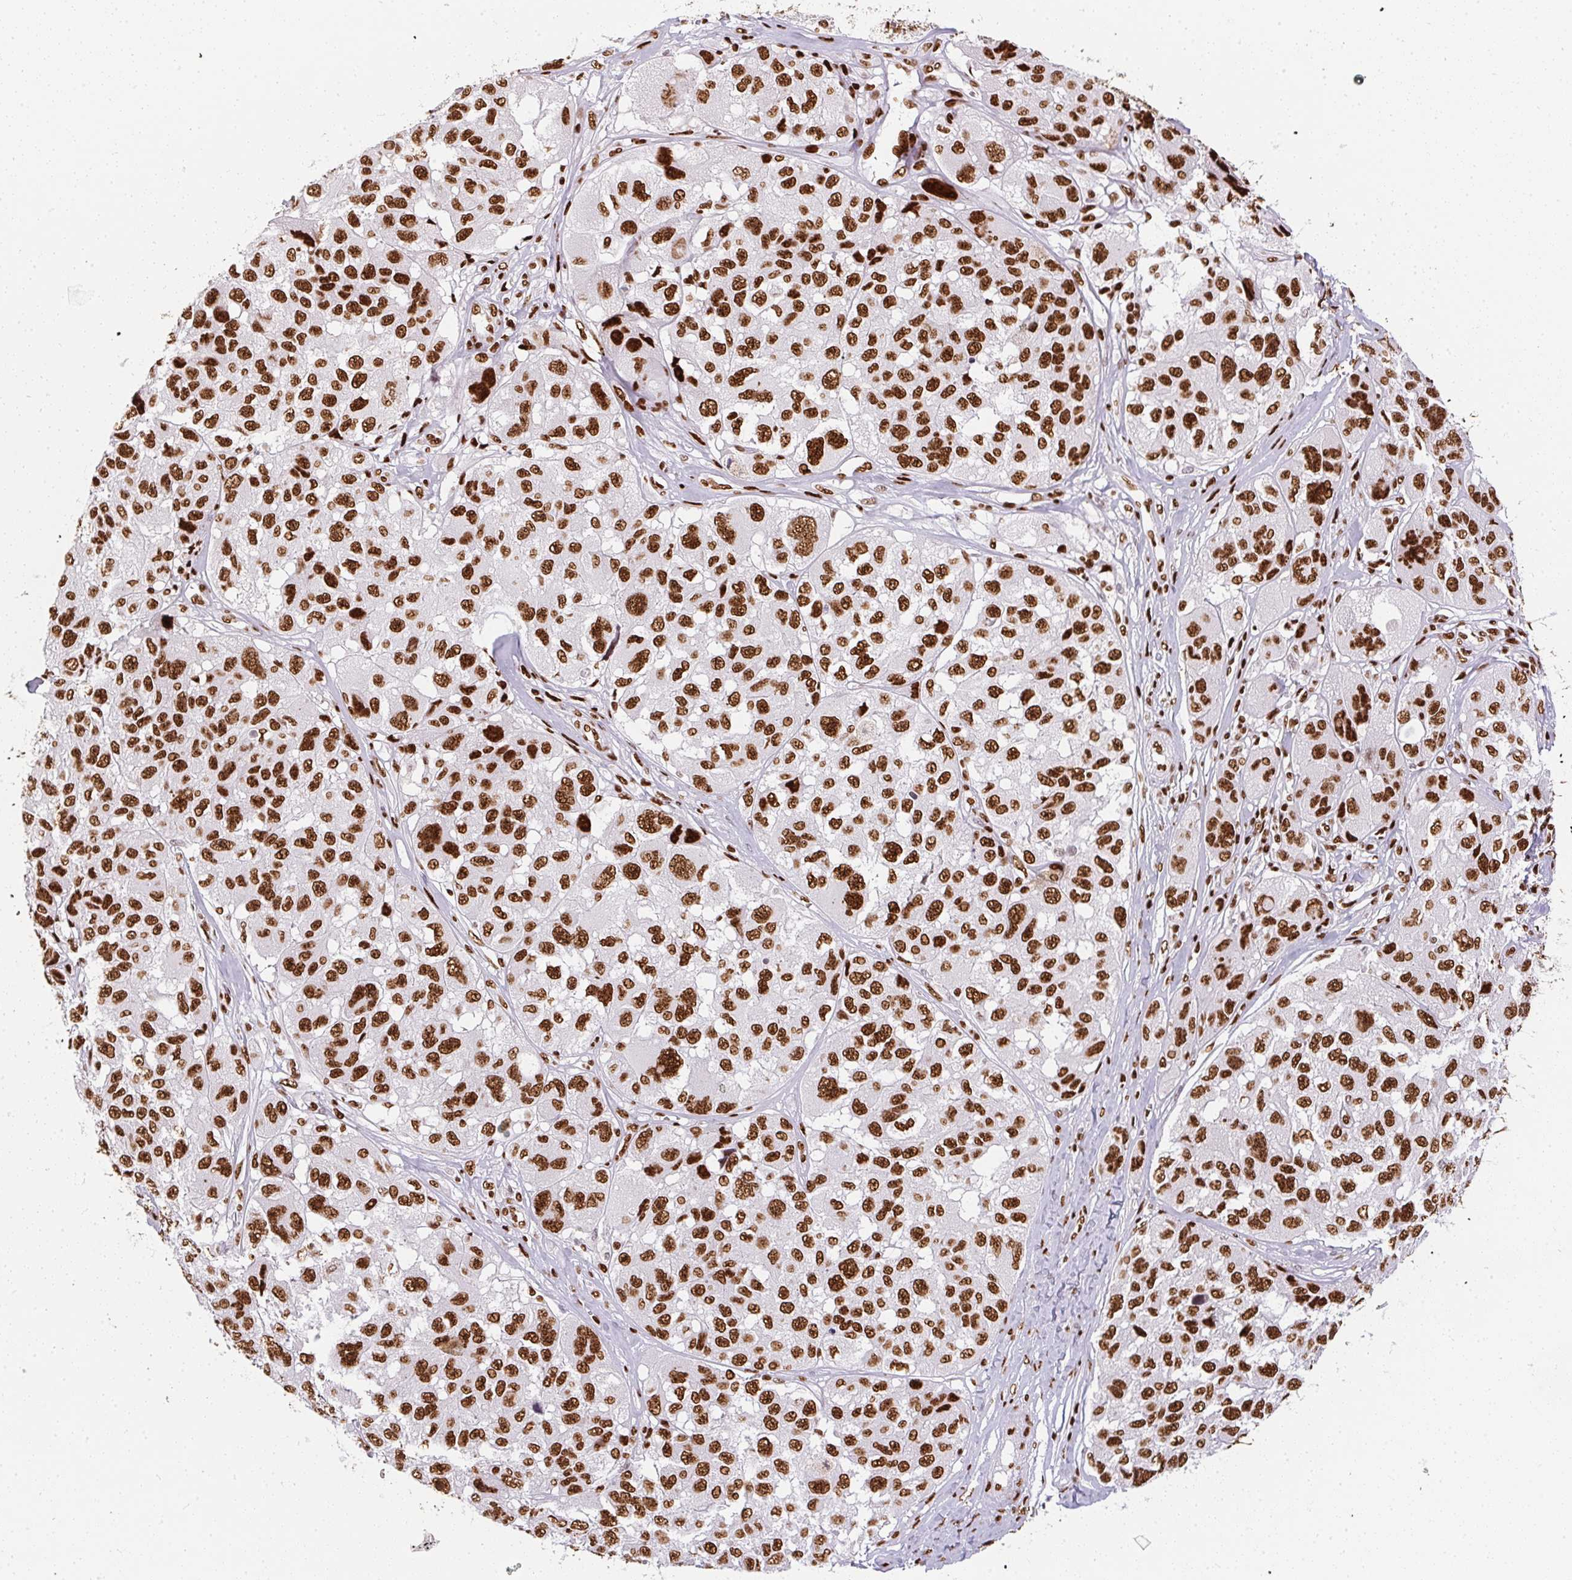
{"staining": {"intensity": "strong", "quantity": "25%-75%", "location": "nuclear"}, "tissue": "melanoma", "cell_type": "Tumor cells", "image_type": "cancer", "snomed": [{"axis": "morphology", "description": "Malignant melanoma, NOS"}, {"axis": "topography", "description": "Skin"}], "caption": "A brown stain labels strong nuclear positivity of a protein in human melanoma tumor cells.", "gene": "PAGE3", "patient": {"sex": "female", "age": 66}}